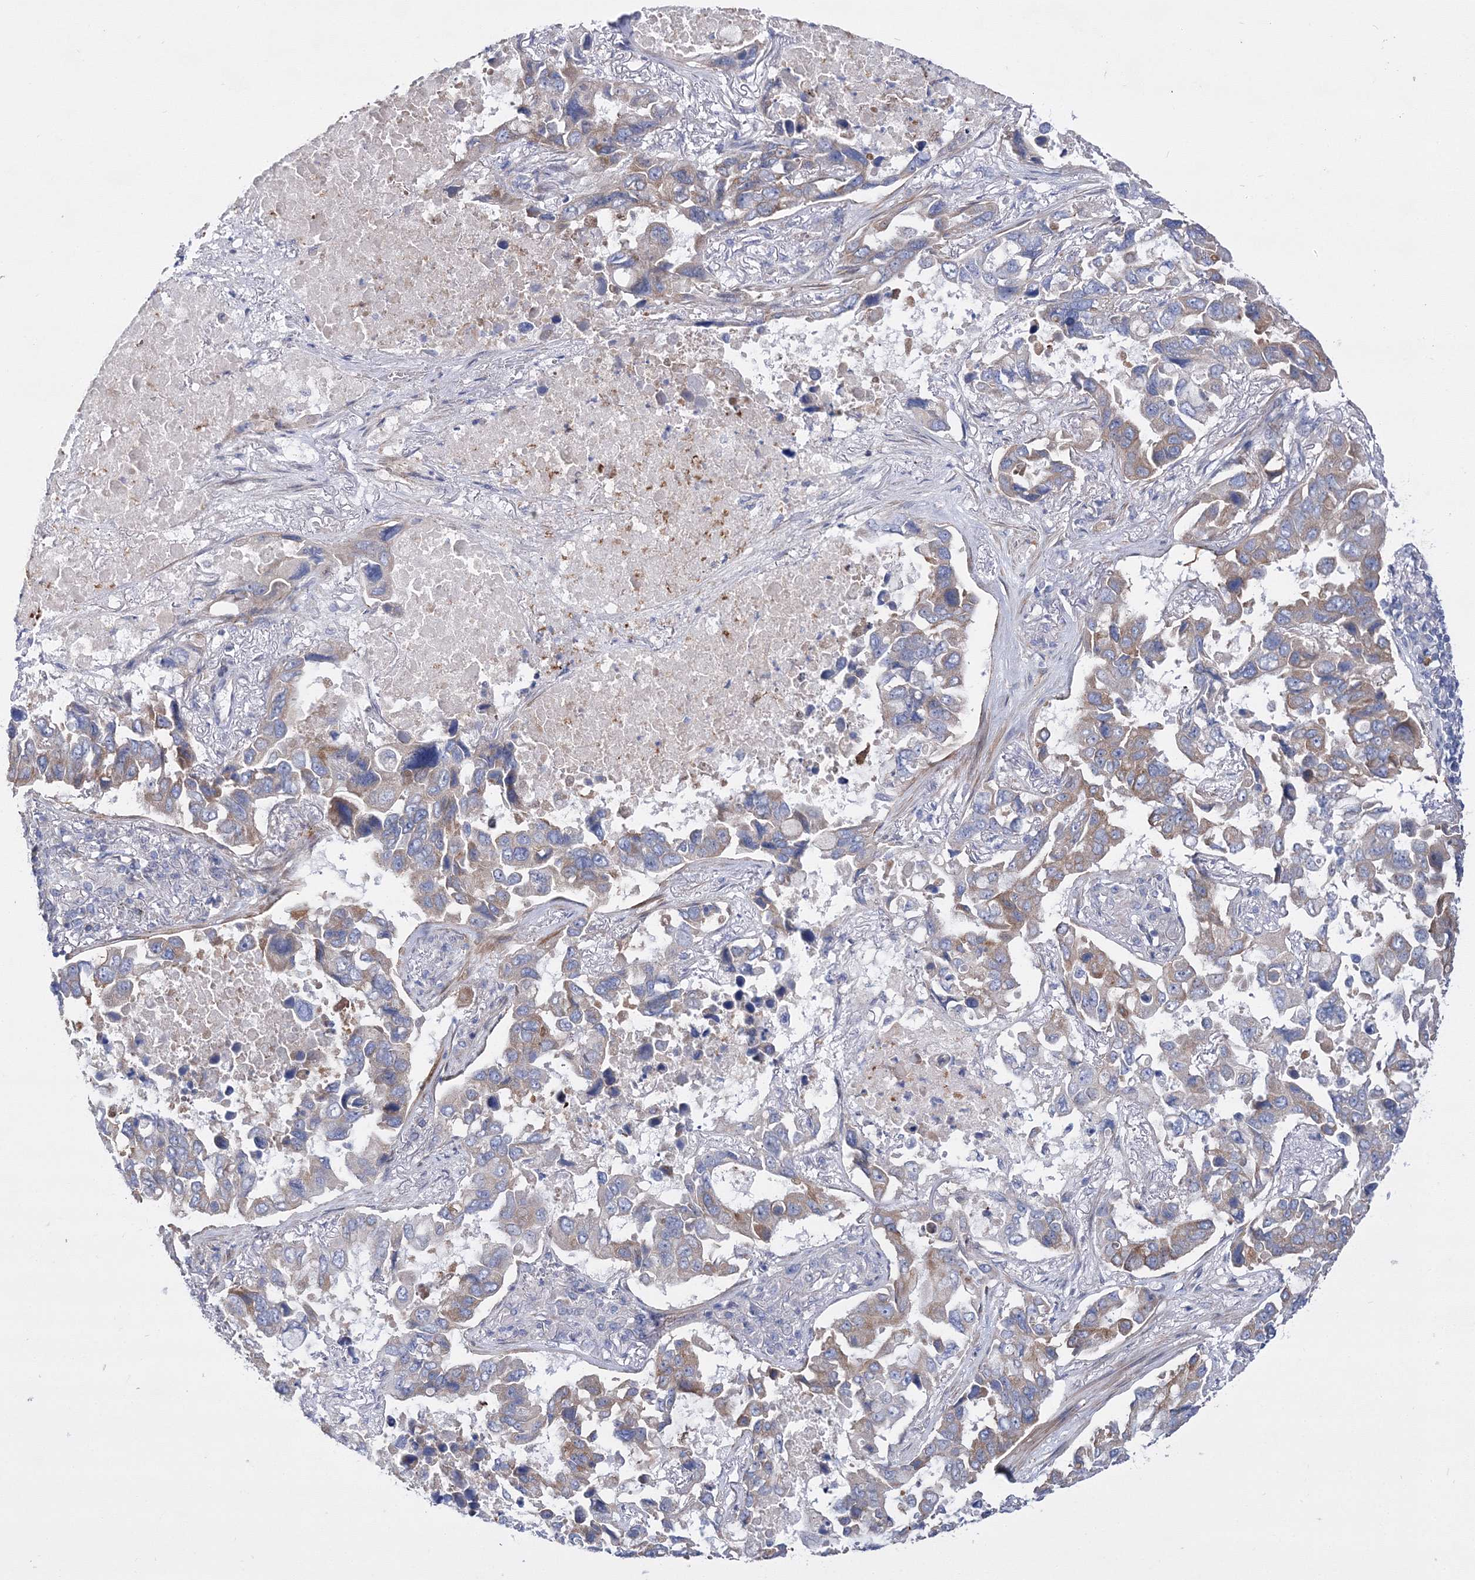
{"staining": {"intensity": "moderate", "quantity": "<25%", "location": "cytoplasmic/membranous"}, "tissue": "lung cancer", "cell_type": "Tumor cells", "image_type": "cancer", "snomed": [{"axis": "morphology", "description": "Adenocarcinoma, NOS"}, {"axis": "topography", "description": "Lung"}], "caption": "A brown stain shows moderate cytoplasmic/membranous staining of a protein in human lung cancer tumor cells. The staining was performed using DAB (3,3'-diaminobenzidine) to visualize the protein expression in brown, while the nuclei were stained in blue with hematoxylin (Magnification: 20x).", "gene": "ARHGAP32", "patient": {"sex": "male", "age": 64}}